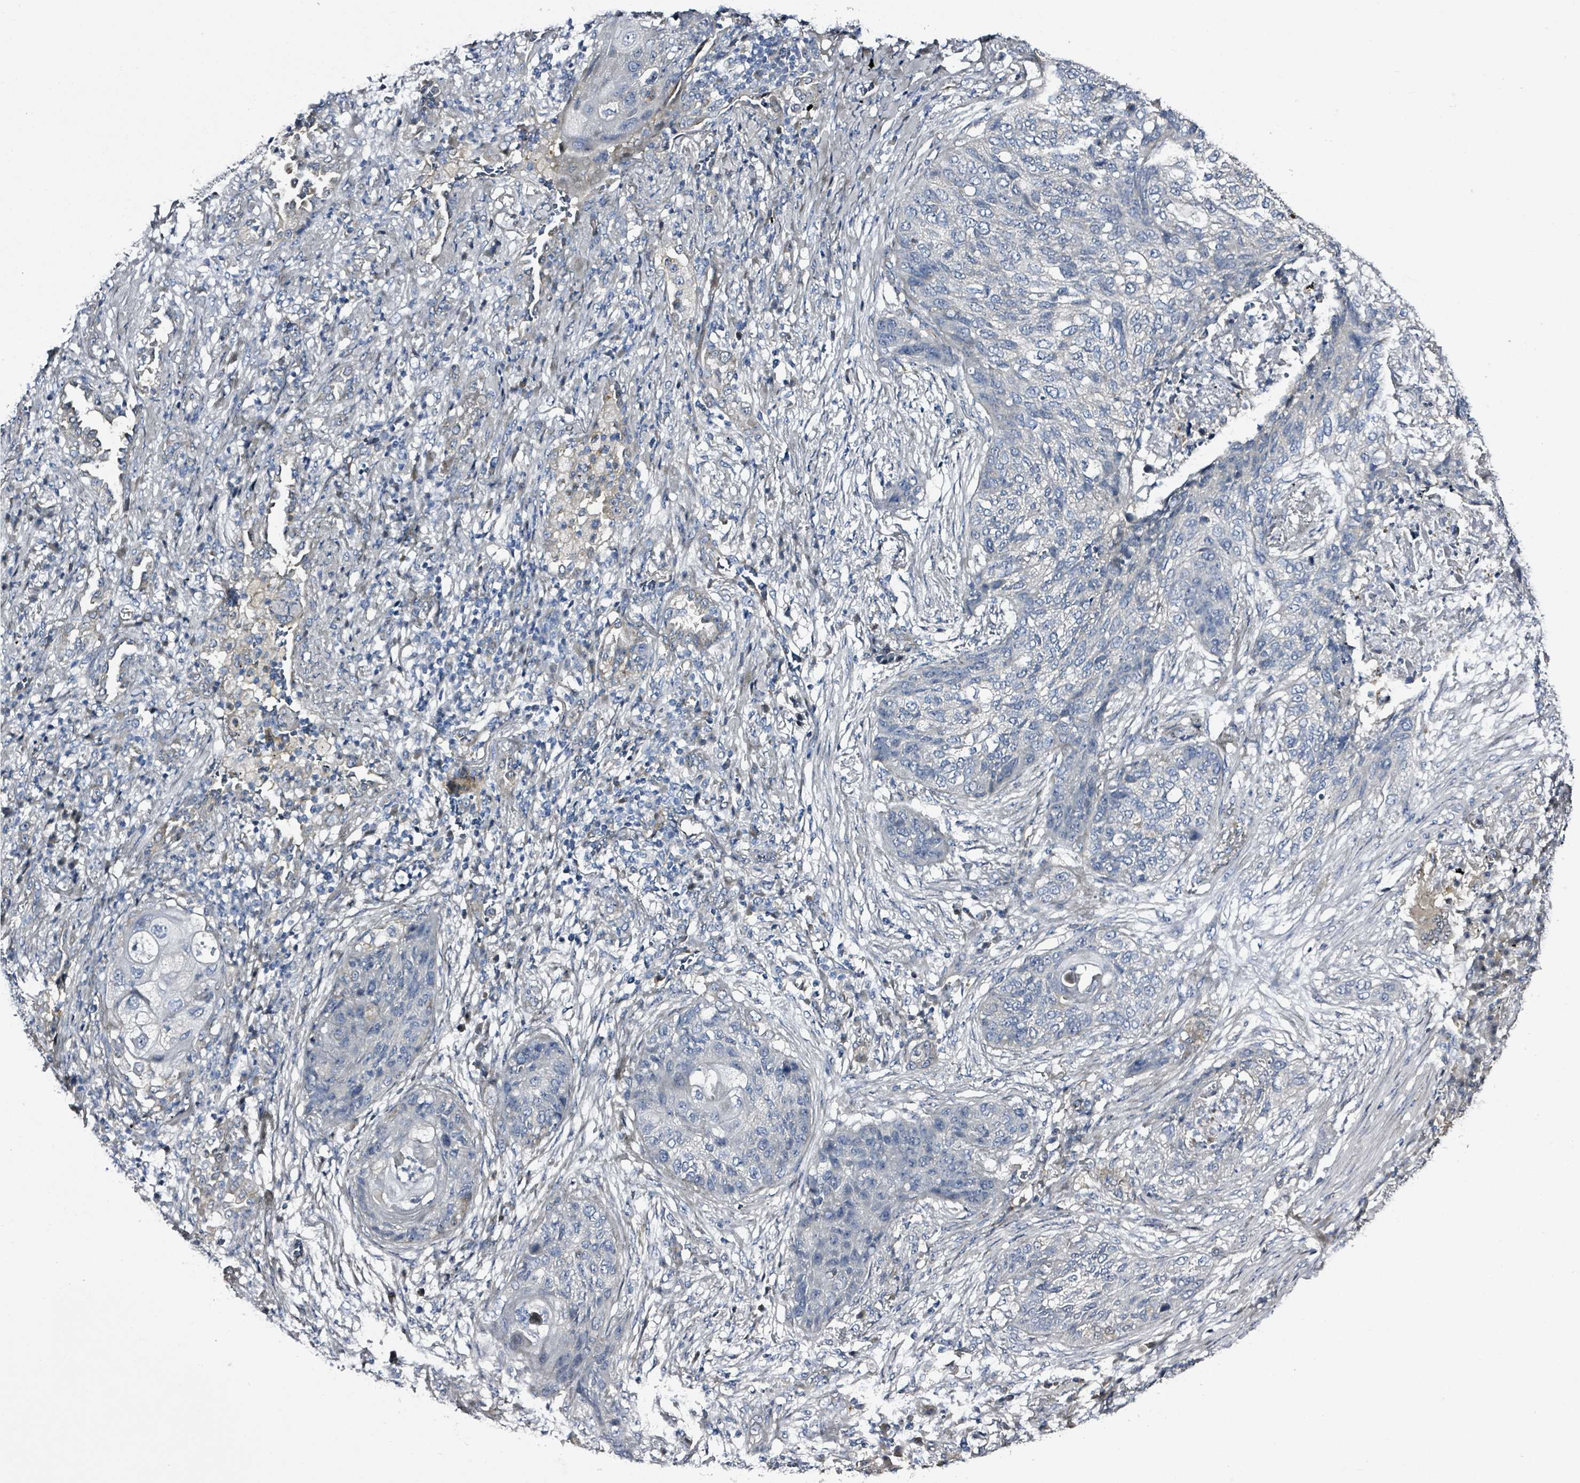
{"staining": {"intensity": "negative", "quantity": "none", "location": "none"}, "tissue": "lung cancer", "cell_type": "Tumor cells", "image_type": "cancer", "snomed": [{"axis": "morphology", "description": "Squamous cell carcinoma, NOS"}, {"axis": "topography", "description": "Lung"}], "caption": "There is no significant positivity in tumor cells of lung cancer. (DAB immunohistochemistry (IHC) visualized using brightfield microscopy, high magnification).", "gene": "B3GAT3", "patient": {"sex": "female", "age": 63}}